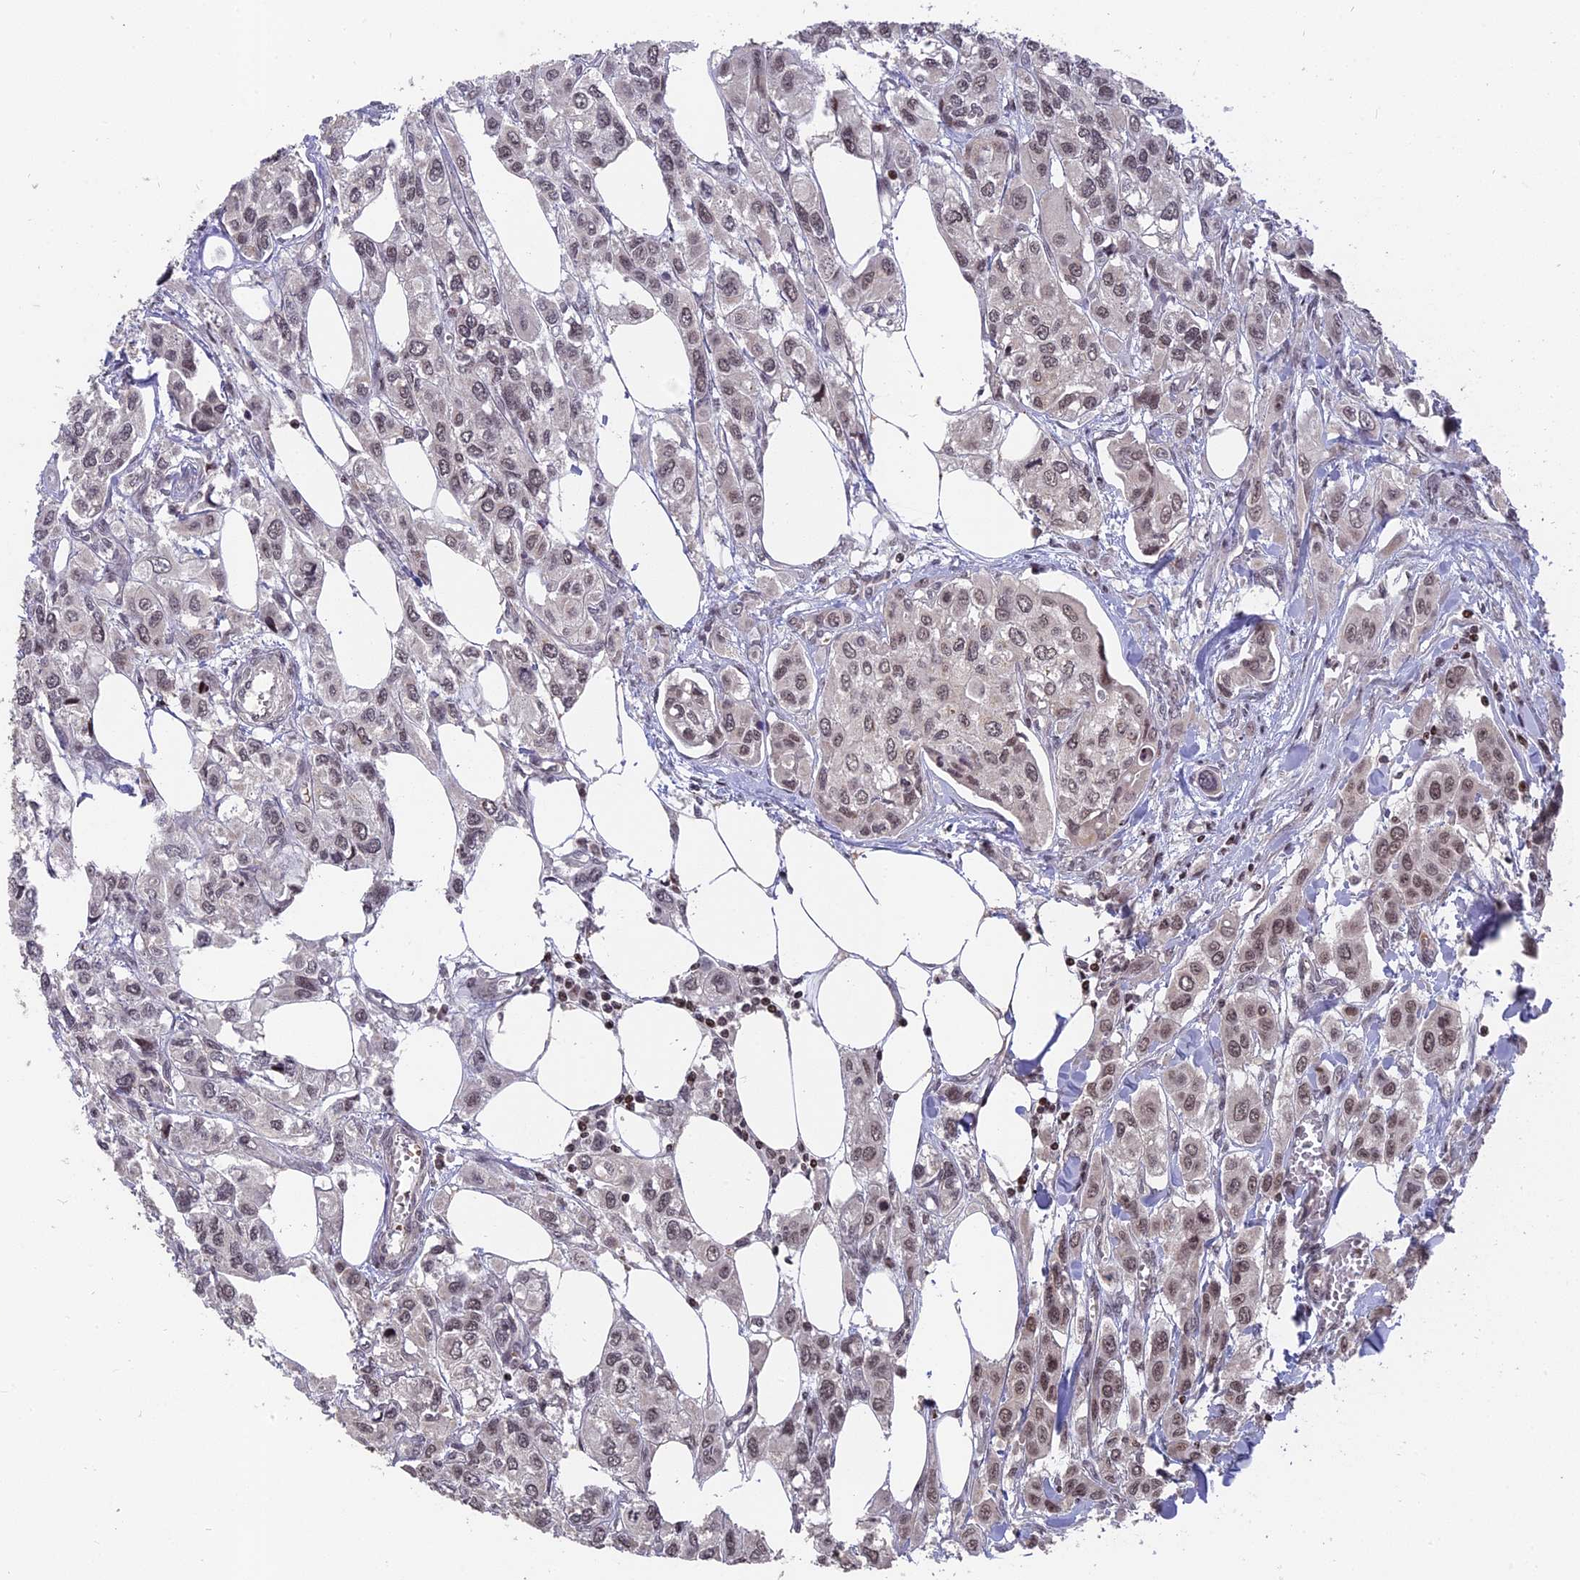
{"staining": {"intensity": "weak", "quantity": "25%-75%", "location": "nuclear"}, "tissue": "urothelial cancer", "cell_type": "Tumor cells", "image_type": "cancer", "snomed": [{"axis": "morphology", "description": "Urothelial carcinoma, High grade"}, {"axis": "topography", "description": "Urinary bladder"}], "caption": "This image demonstrates immunohistochemistry (IHC) staining of human urothelial cancer, with low weak nuclear staining in about 25%-75% of tumor cells.", "gene": "NR1H3", "patient": {"sex": "male", "age": 67}}